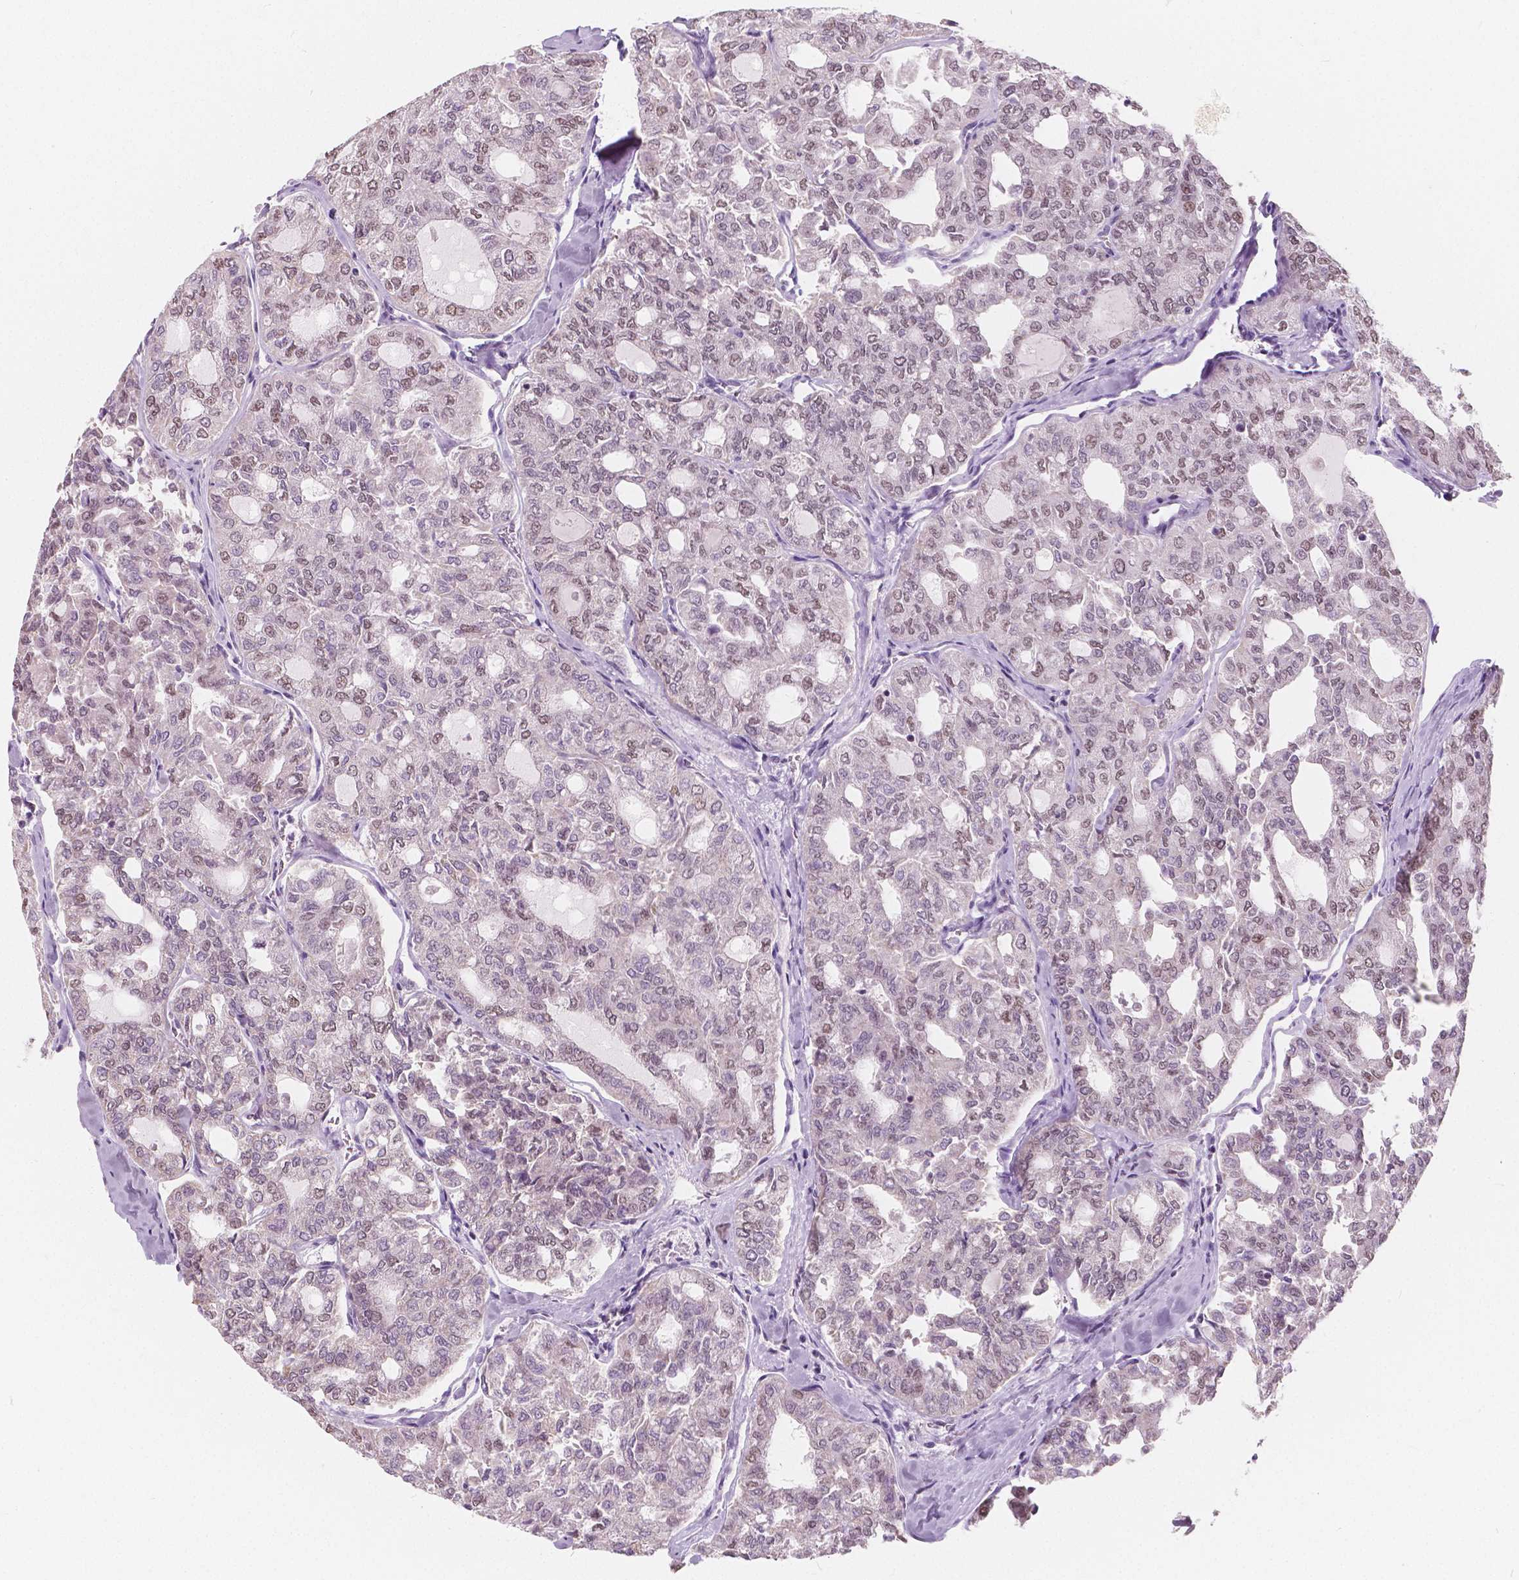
{"staining": {"intensity": "weak", "quantity": "25%-75%", "location": "nuclear"}, "tissue": "thyroid cancer", "cell_type": "Tumor cells", "image_type": "cancer", "snomed": [{"axis": "morphology", "description": "Follicular adenoma carcinoma, NOS"}, {"axis": "topography", "description": "Thyroid gland"}], "caption": "This is an image of IHC staining of follicular adenoma carcinoma (thyroid), which shows weak positivity in the nuclear of tumor cells.", "gene": "NOLC1", "patient": {"sex": "male", "age": 75}}